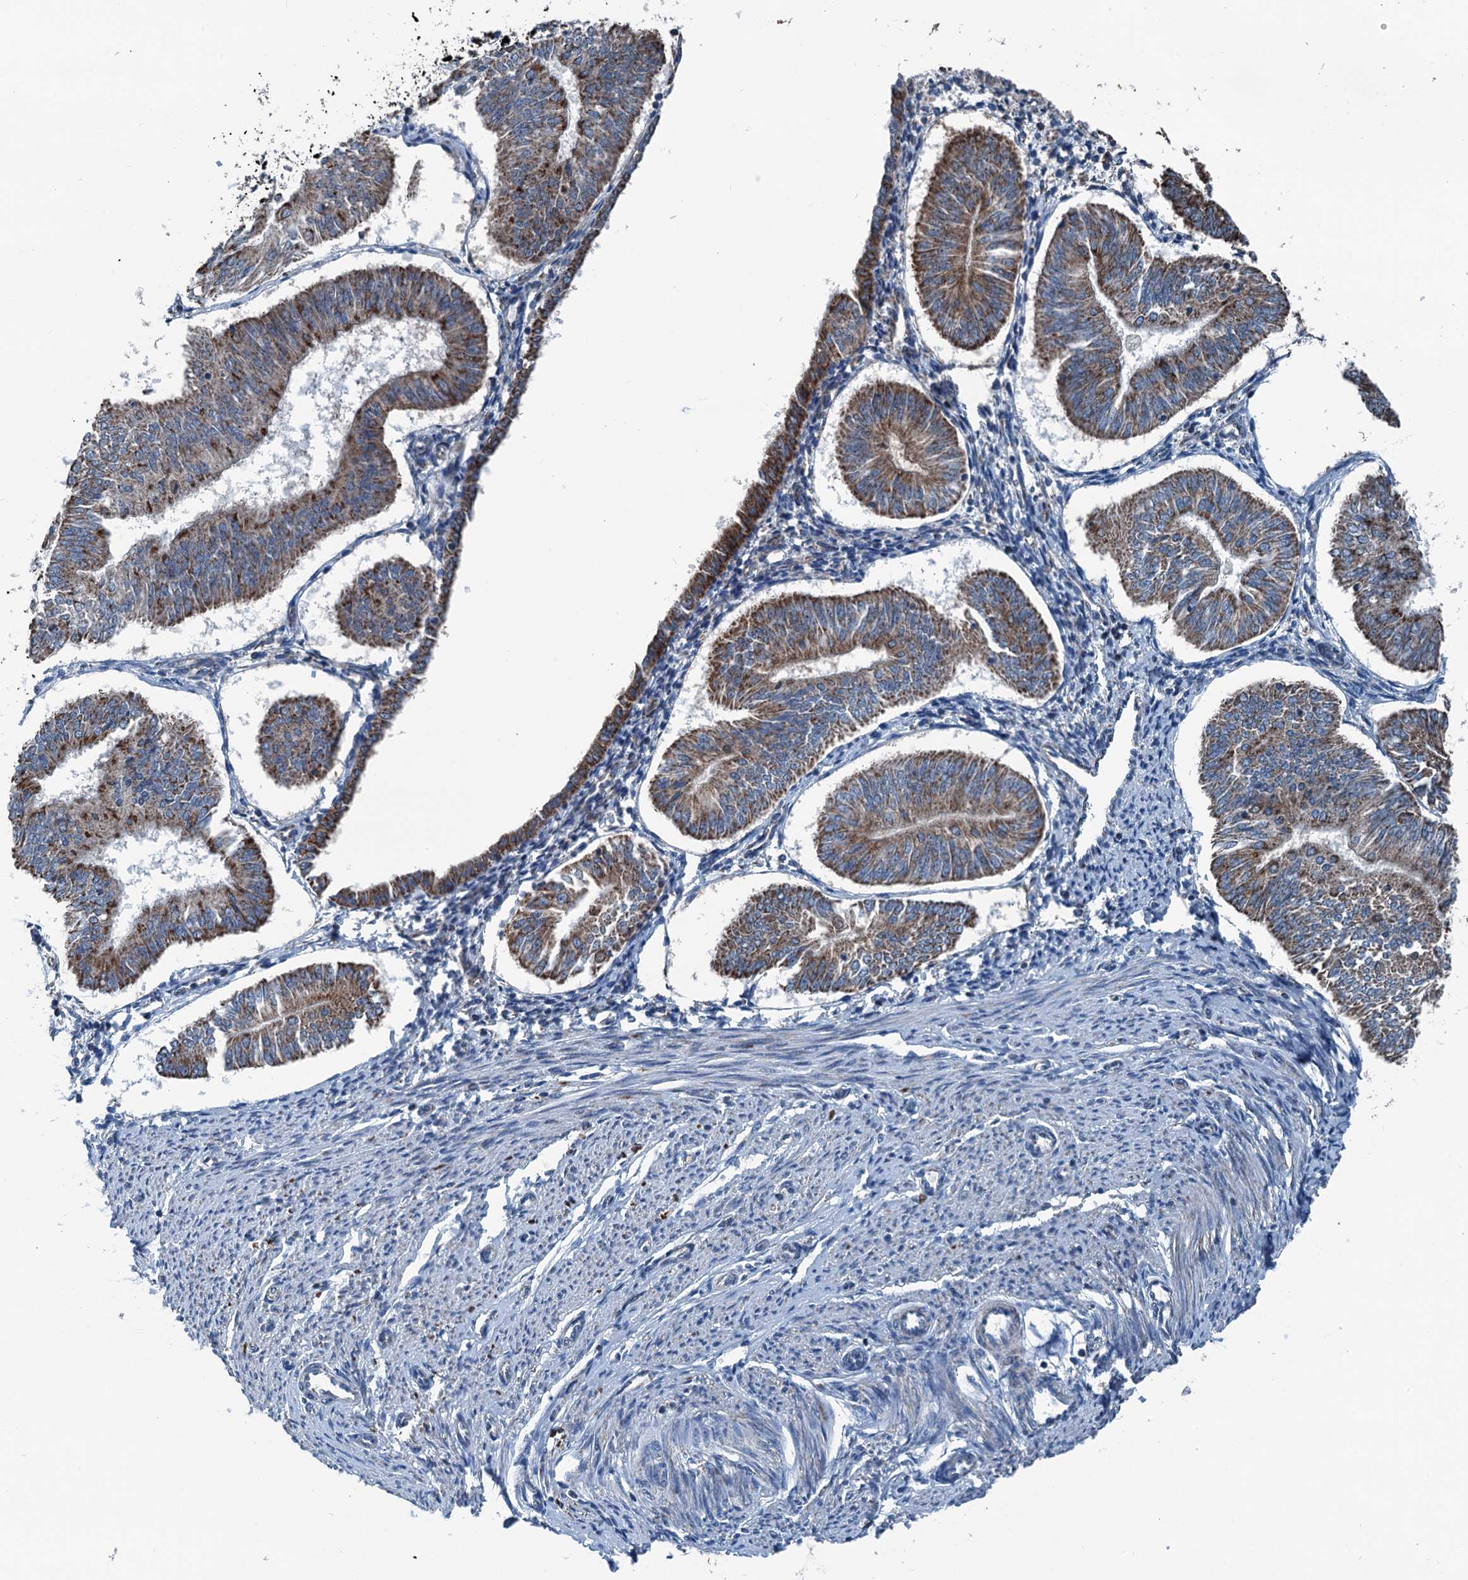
{"staining": {"intensity": "strong", "quantity": "25%-75%", "location": "cytoplasmic/membranous"}, "tissue": "endometrial cancer", "cell_type": "Tumor cells", "image_type": "cancer", "snomed": [{"axis": "morphology", "description": "Adenocarcinoma, NOS"}, {"axis": "topography", "description": "Endometrium"}], "caption": "Immunohistochemistry (DAB (3,3'-diaminobenzidine)) staining of human endometrial cancer displays strong cytoplasmic/membranous protein staining in about 25%-75% of tumor cells.", "gene": "TRPT1", "patient": {"sex": "female", "age": 58}}